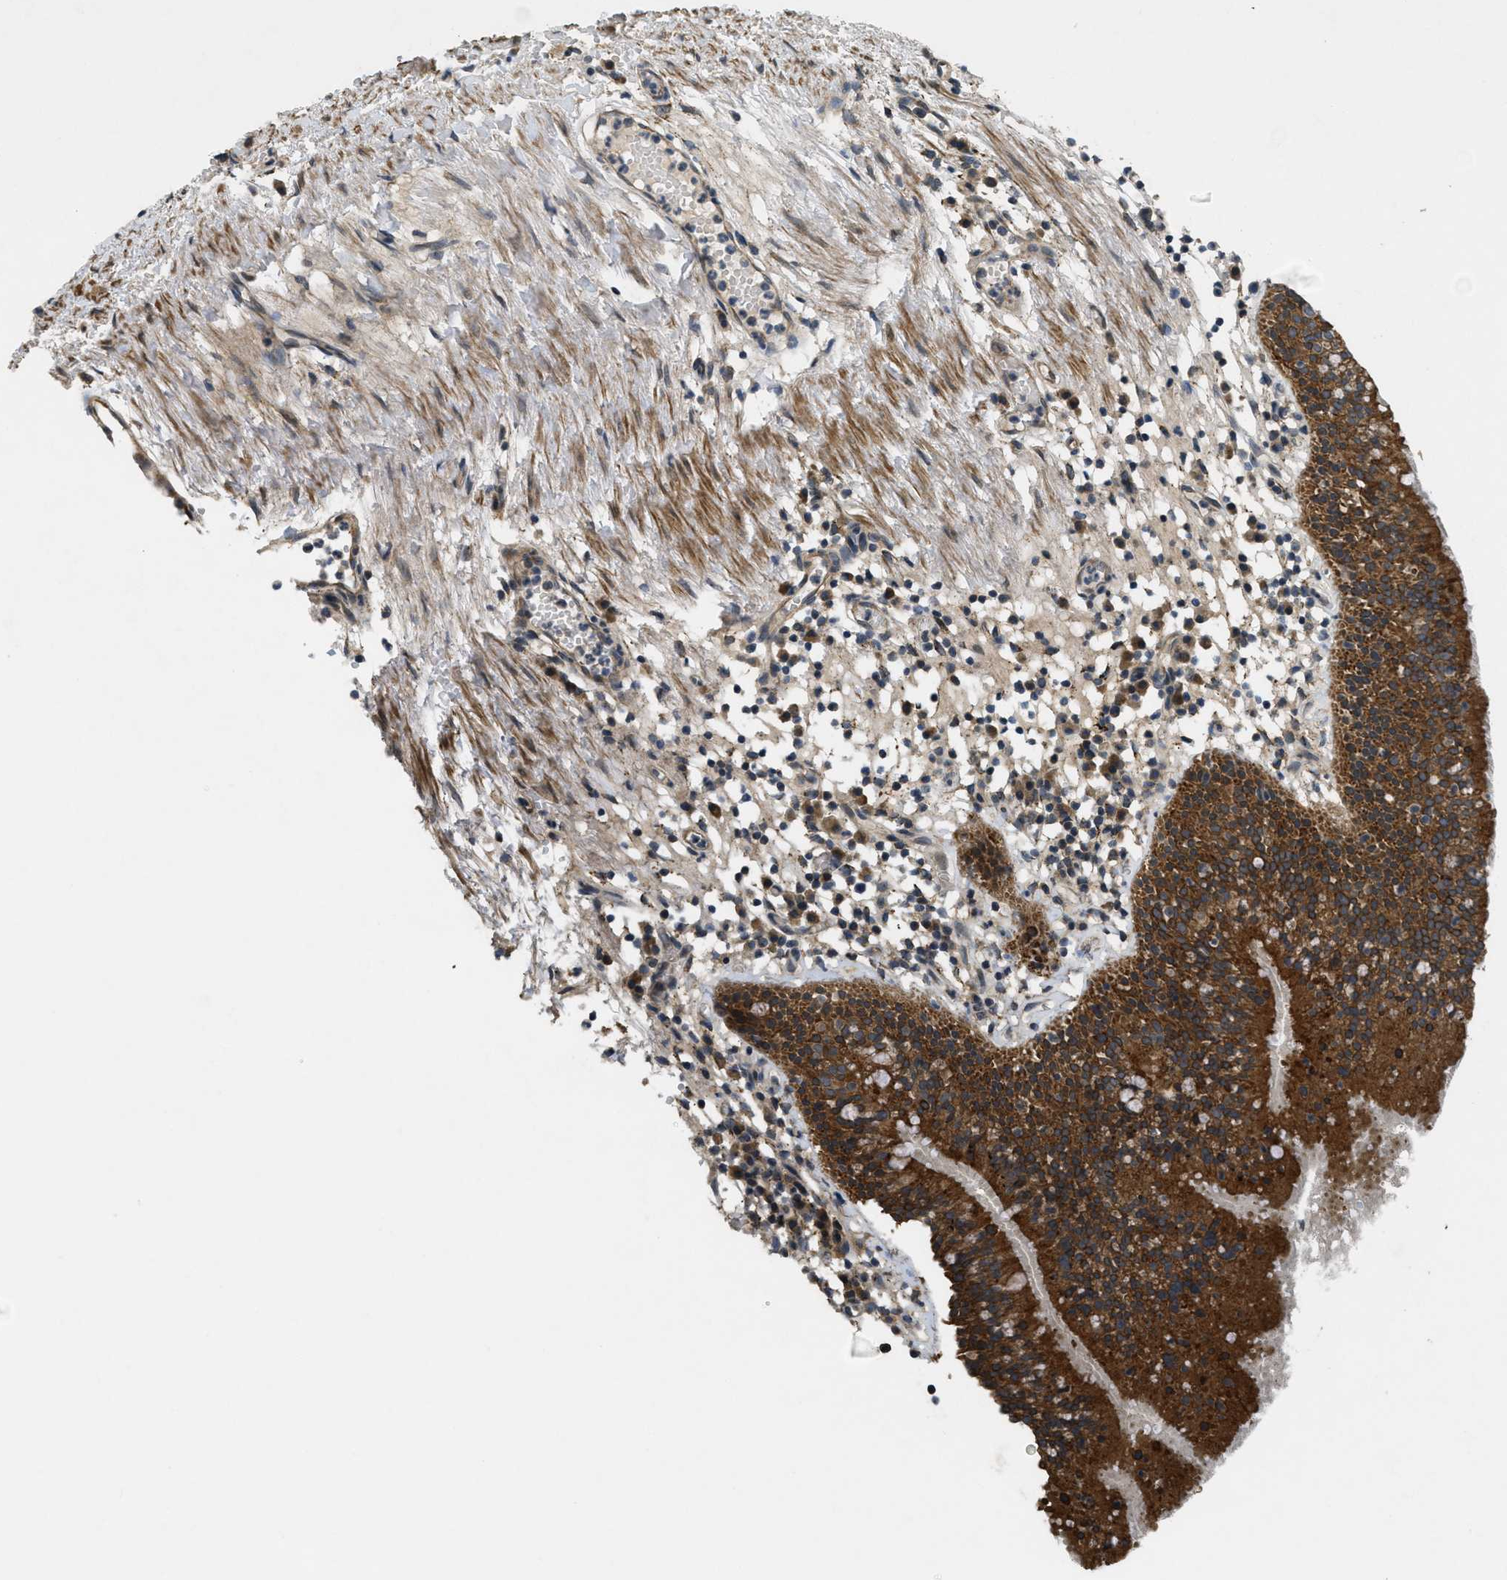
{"staining": {"intensity": "strong", "quantity": ">75%", "location": "cytoplasmic/membranous"}, "tissue": "carcinoid", "cell_type": "Tumor cells", "image_type": "cancer", "snomed": [{"axis": "morphology", "description": "Carcinoid, malignant, NOS"}, {"axis": "topography", "description": "Lung"}], "caption": "Protein positivity by immunohistochemistry exhibits strong cytoplasmic/membranous staining in about >75% of tumor cells in carcinoid.", "gene": "CDKN2C", "patient": {"sex": "male", "age": 30}}